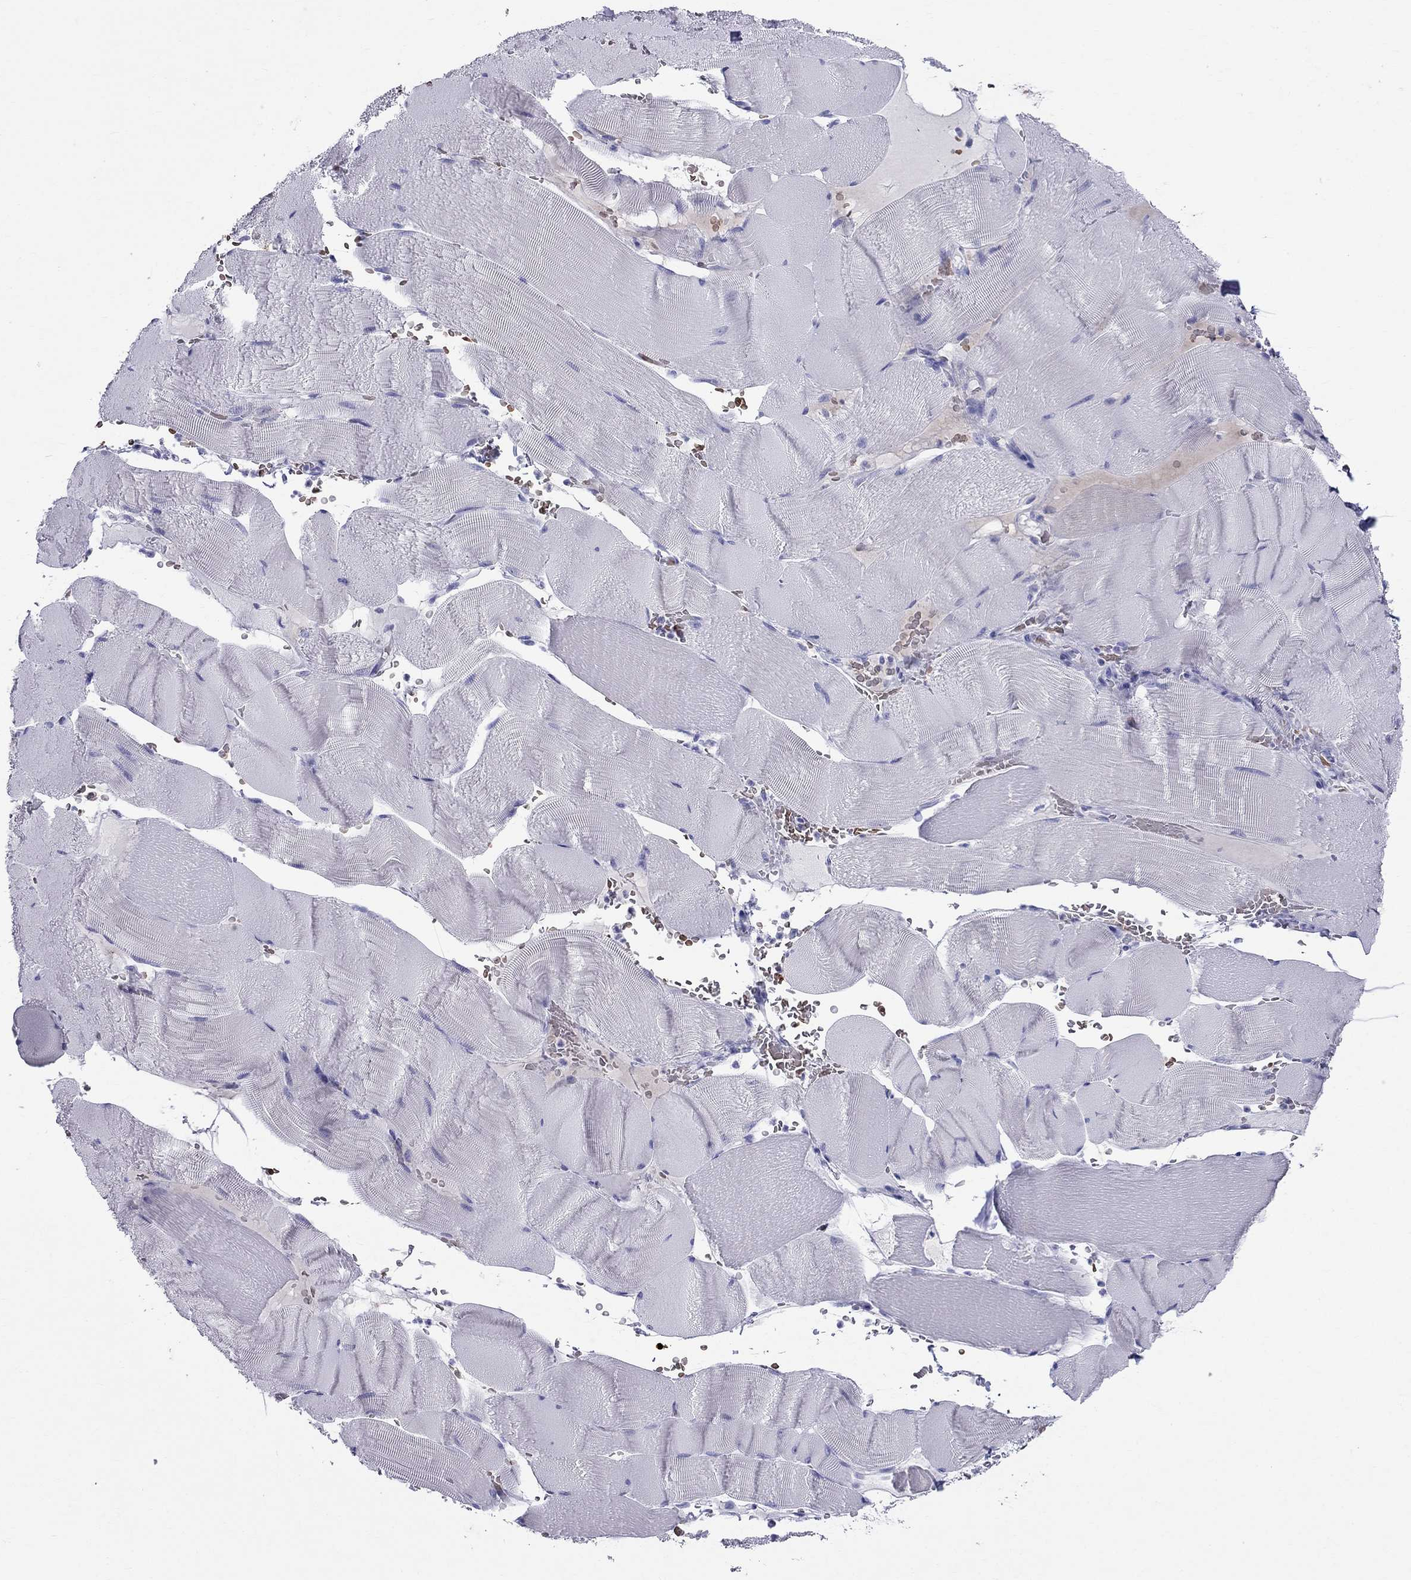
{"staining": {"intensity": "negative", "quantity": "none", "location": "none"}, "tissue": "skeletal muscle", "cell_type": "Myocytes", "image_type": "normal", "snomed": [{"axis": "morphology", "description": "Normal tissue, NOS"}, {"axis": "topography", "description": "Skeletal muscle"}], "caption": "Histopathology image shows no protein staining in myocytes of unremarkable skeletal muscle. (Brightfield microscopy of DAB (3,3'-diaminobenzidine) immunohistochemistry at high magnification).", "gene": "DNAAF6", "patient": {"sex": "male", "age": 56}}